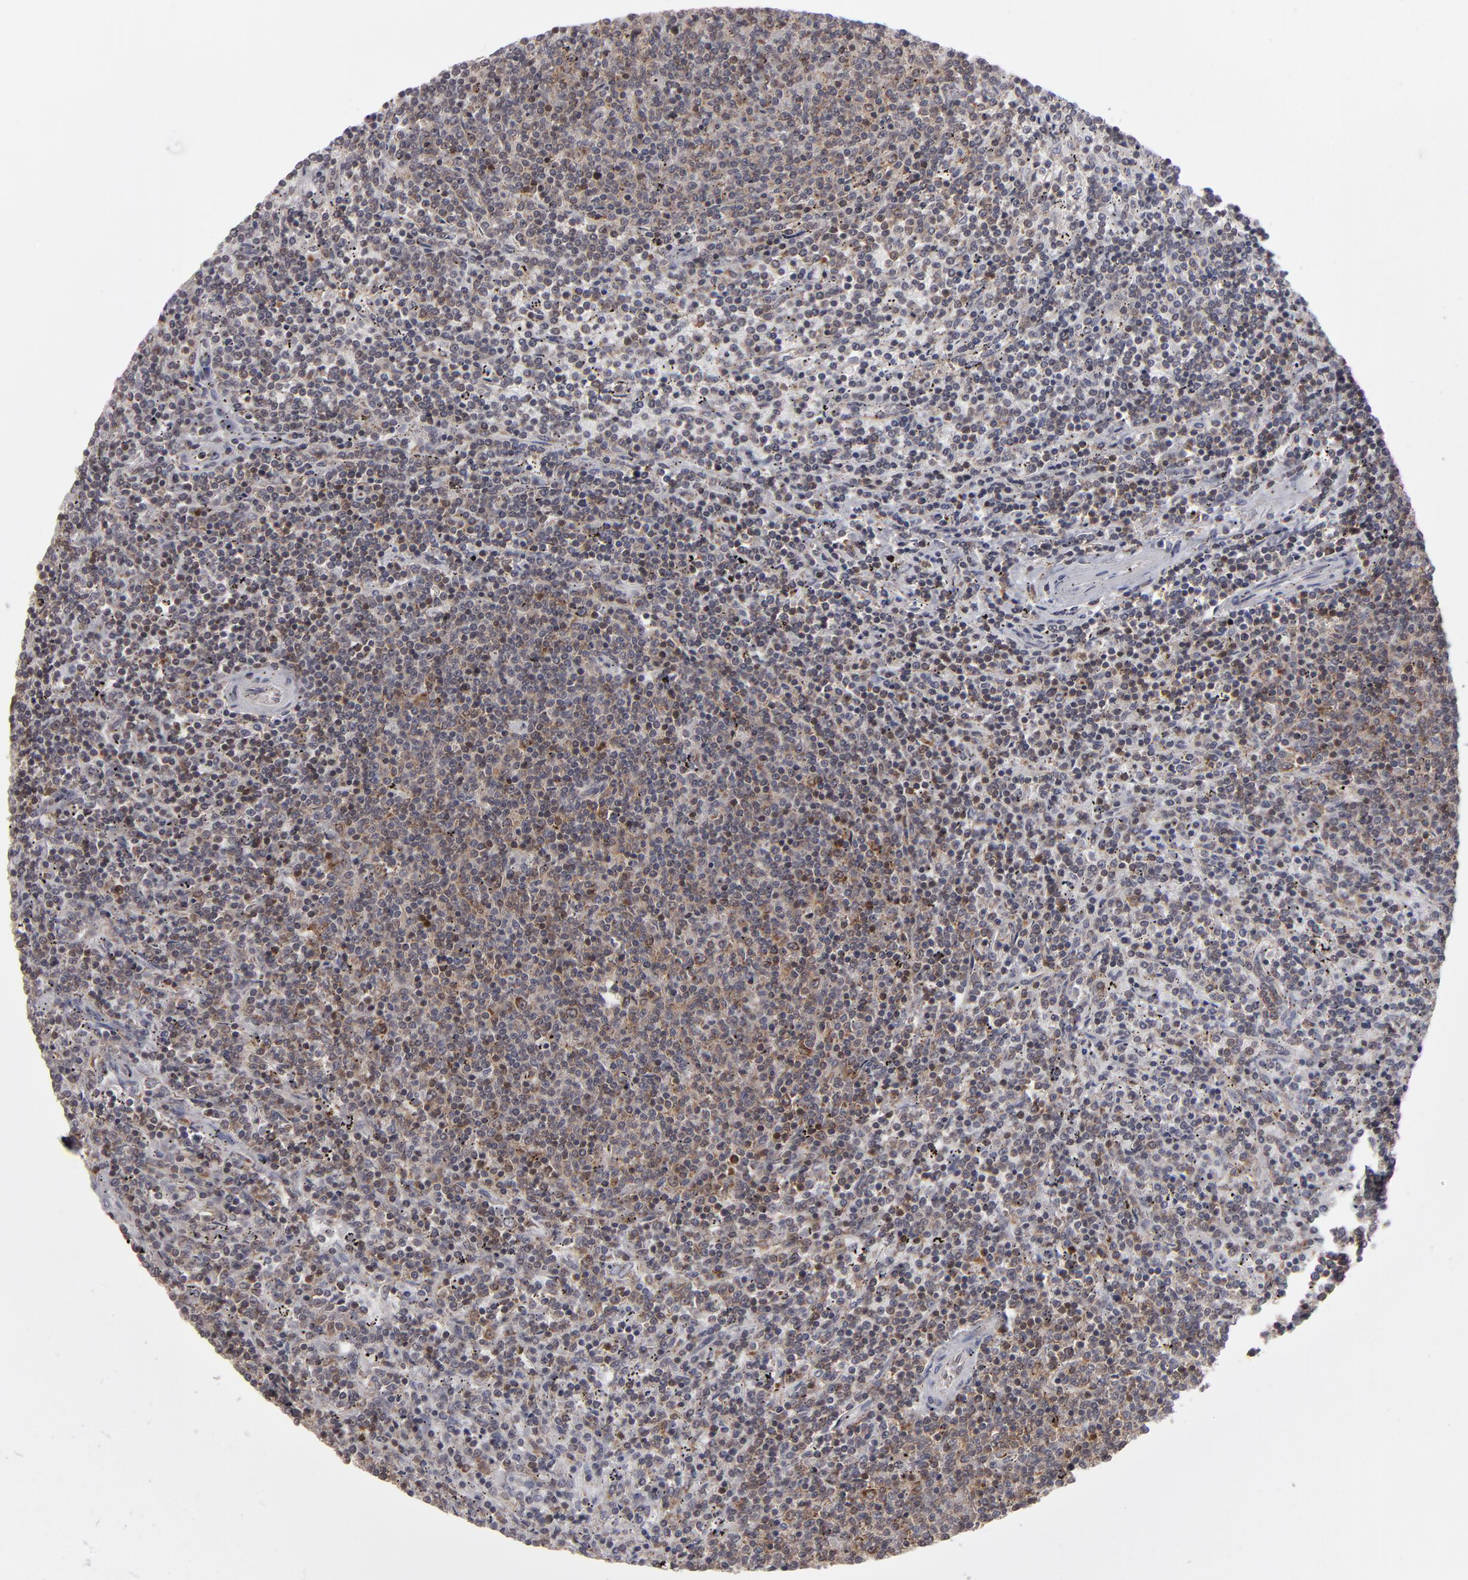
{"staining": {"intensity": "moderate", "quantity": "25%-75%", "location": "cytoplasmic/membranous"}, "tissue": "lymphoma", "cell_type": "Tumor cells", "image_type": "cancer", "snomed": [{"axis": "morphology", "description": "Malignant lymphoma, non-Hodgkin's type, Low grade"}, {"axis": "topography", "description": "Spleen"}], "caption": "The micrograph demonstrates immunohistochemical staining of low-grade malignant lymphoma, non-Hodgkin's type. There is moderate cytoplasmic/membranous expression is present in about 25%-75% of tumor cells.", "gene": "GLCCI1", "patient": {"sex": "female", "age": 50}}